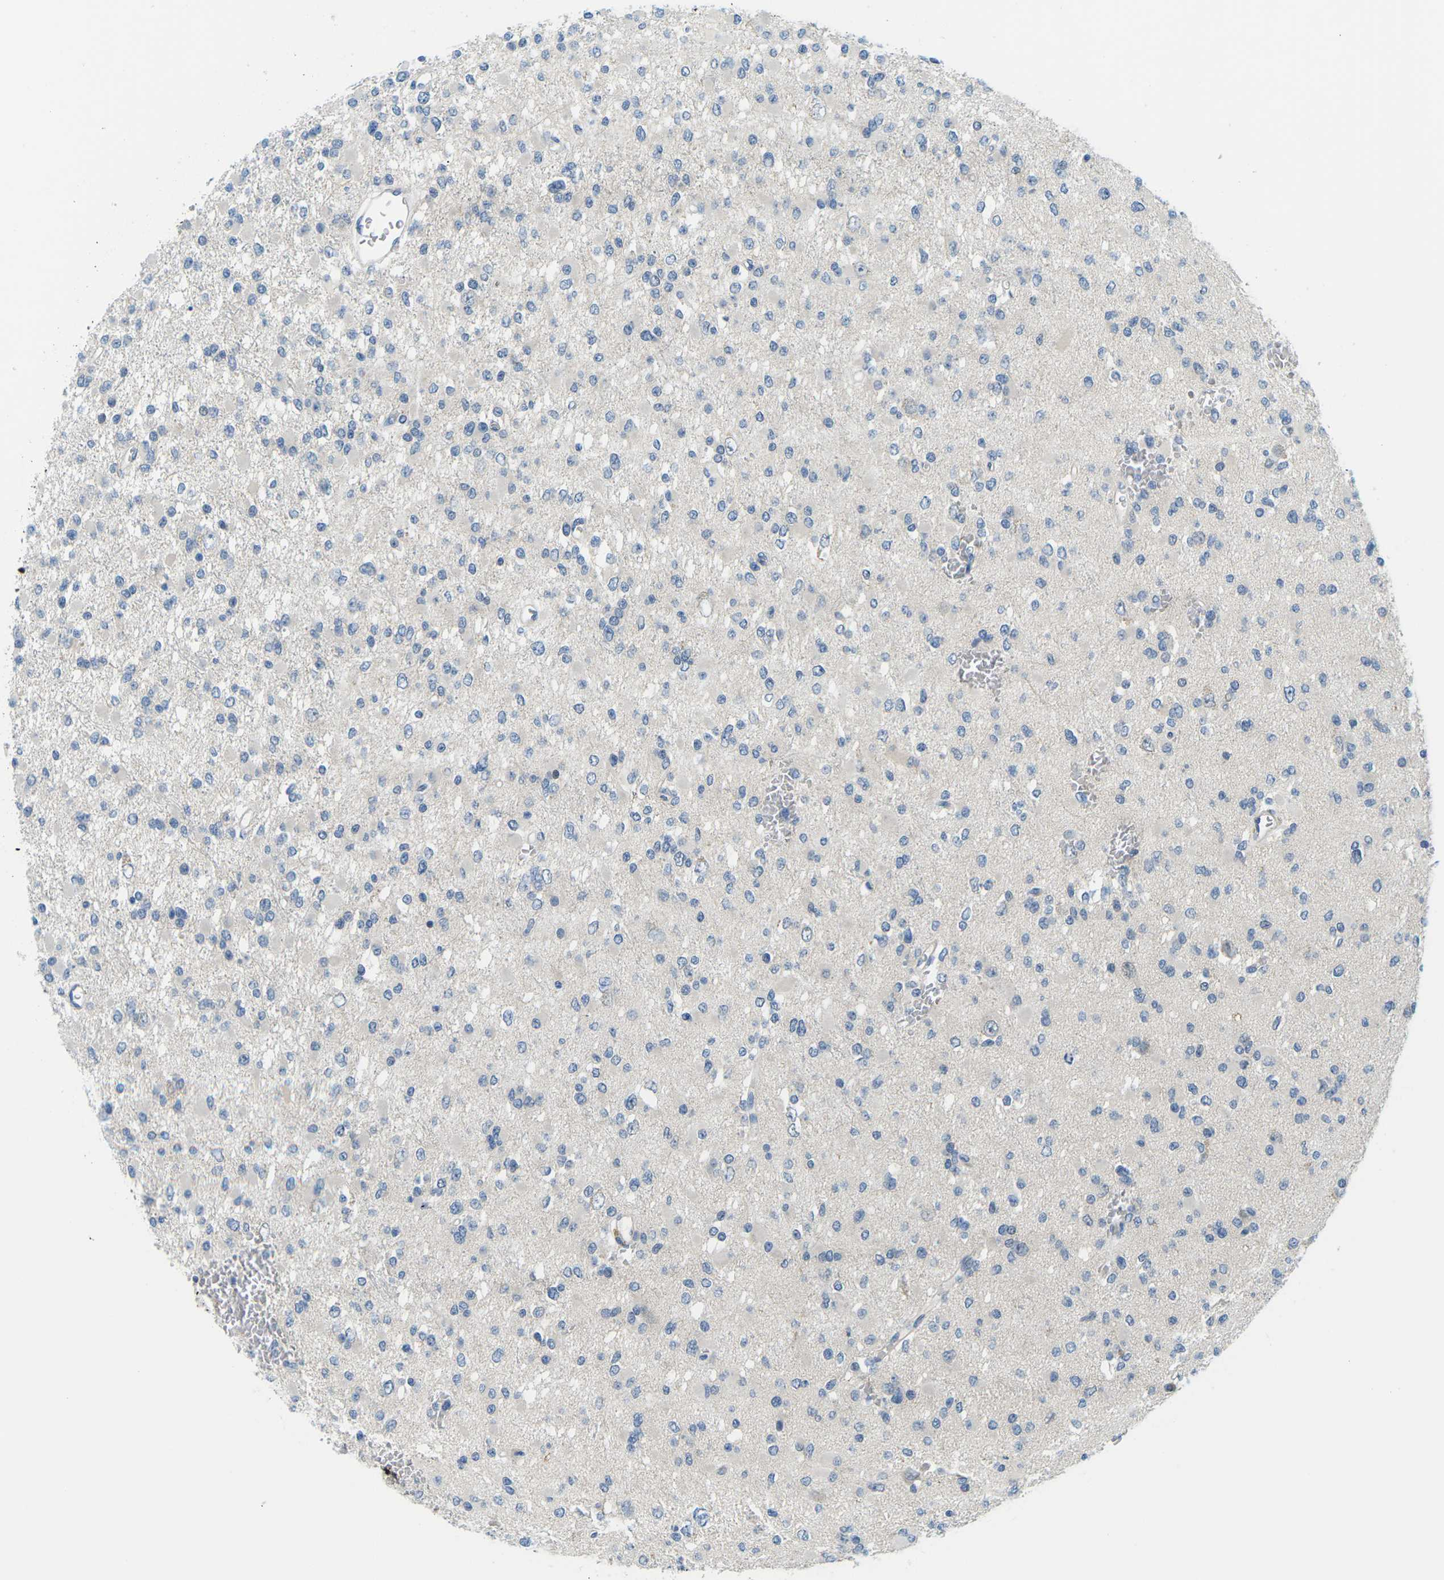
{"staining": {"intensity": "negative", "quantity": "none", "location": "none"}, "tissue": "glioma", "cell_type": "Tumor cells", "image_type": "cancer", "snomed": [{"axis": "morphology", "description": "Glioma, malignant, Low grade"}, {"axis": "topography", "description": "Brain"}], "caption": "This image is of malignant low-grade glioma stained with immunohistochemistry (IHC) to label a protein in brown with the nuclei are counter-stained blue. There is no expression in tumor cells. (DAB (3,3'-diaminobenzidine) immunohistochemistry, high magnification).", "gene": "CTNND1", "patient": {"sex": "female", "age": 22}}